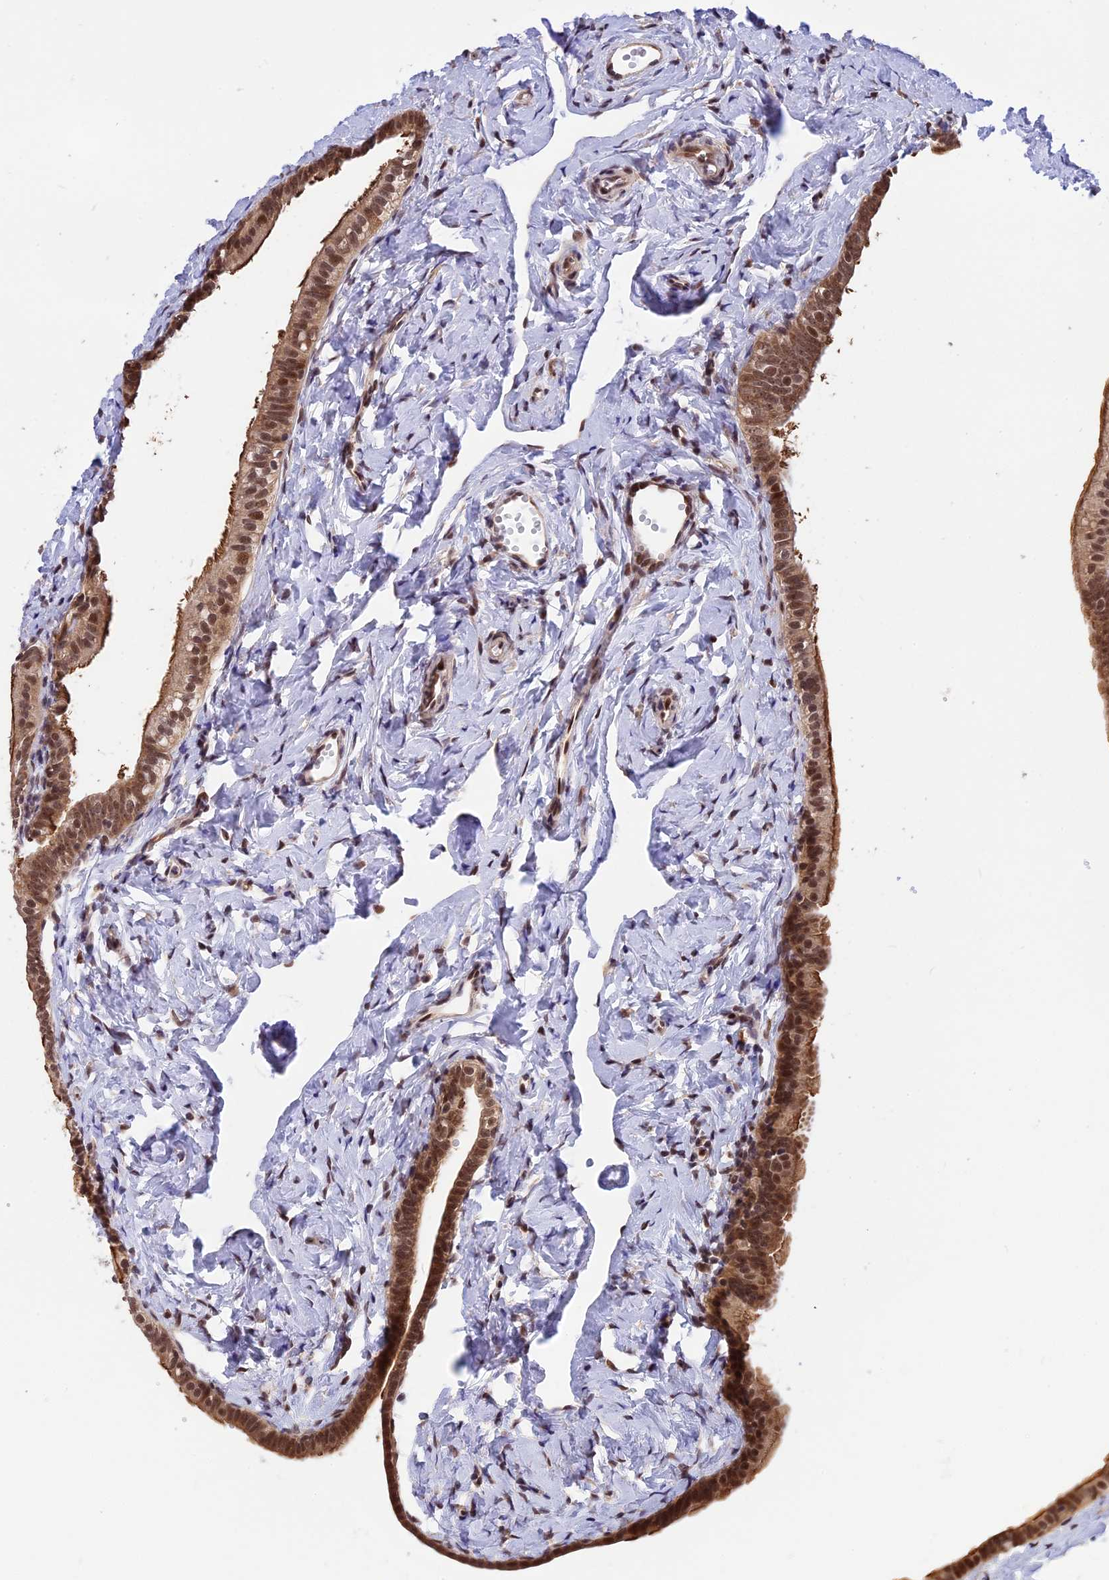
{"staining": {"intensity": "strong", "quantity": ">75%", "location": "cytoplasmic/membranous,nuclear"}, "tissue": "fallopian tube", "cell_type": "Glandular cells", "image_type": "normal", "snomed": [{"axis": "morphology", "description": "Normal tissue, NOS"}, {"axis": "topography", "description": "Fallopian tube"}], "caption": "Benign fallopian tube reveals strong cytoplasmic/membranous,nuclear positivity in about >75% of glandular cells, visualized by immunohistochemistry.", "gene": "POLR2C", "patient": {"sex": "female", "age": 66}}